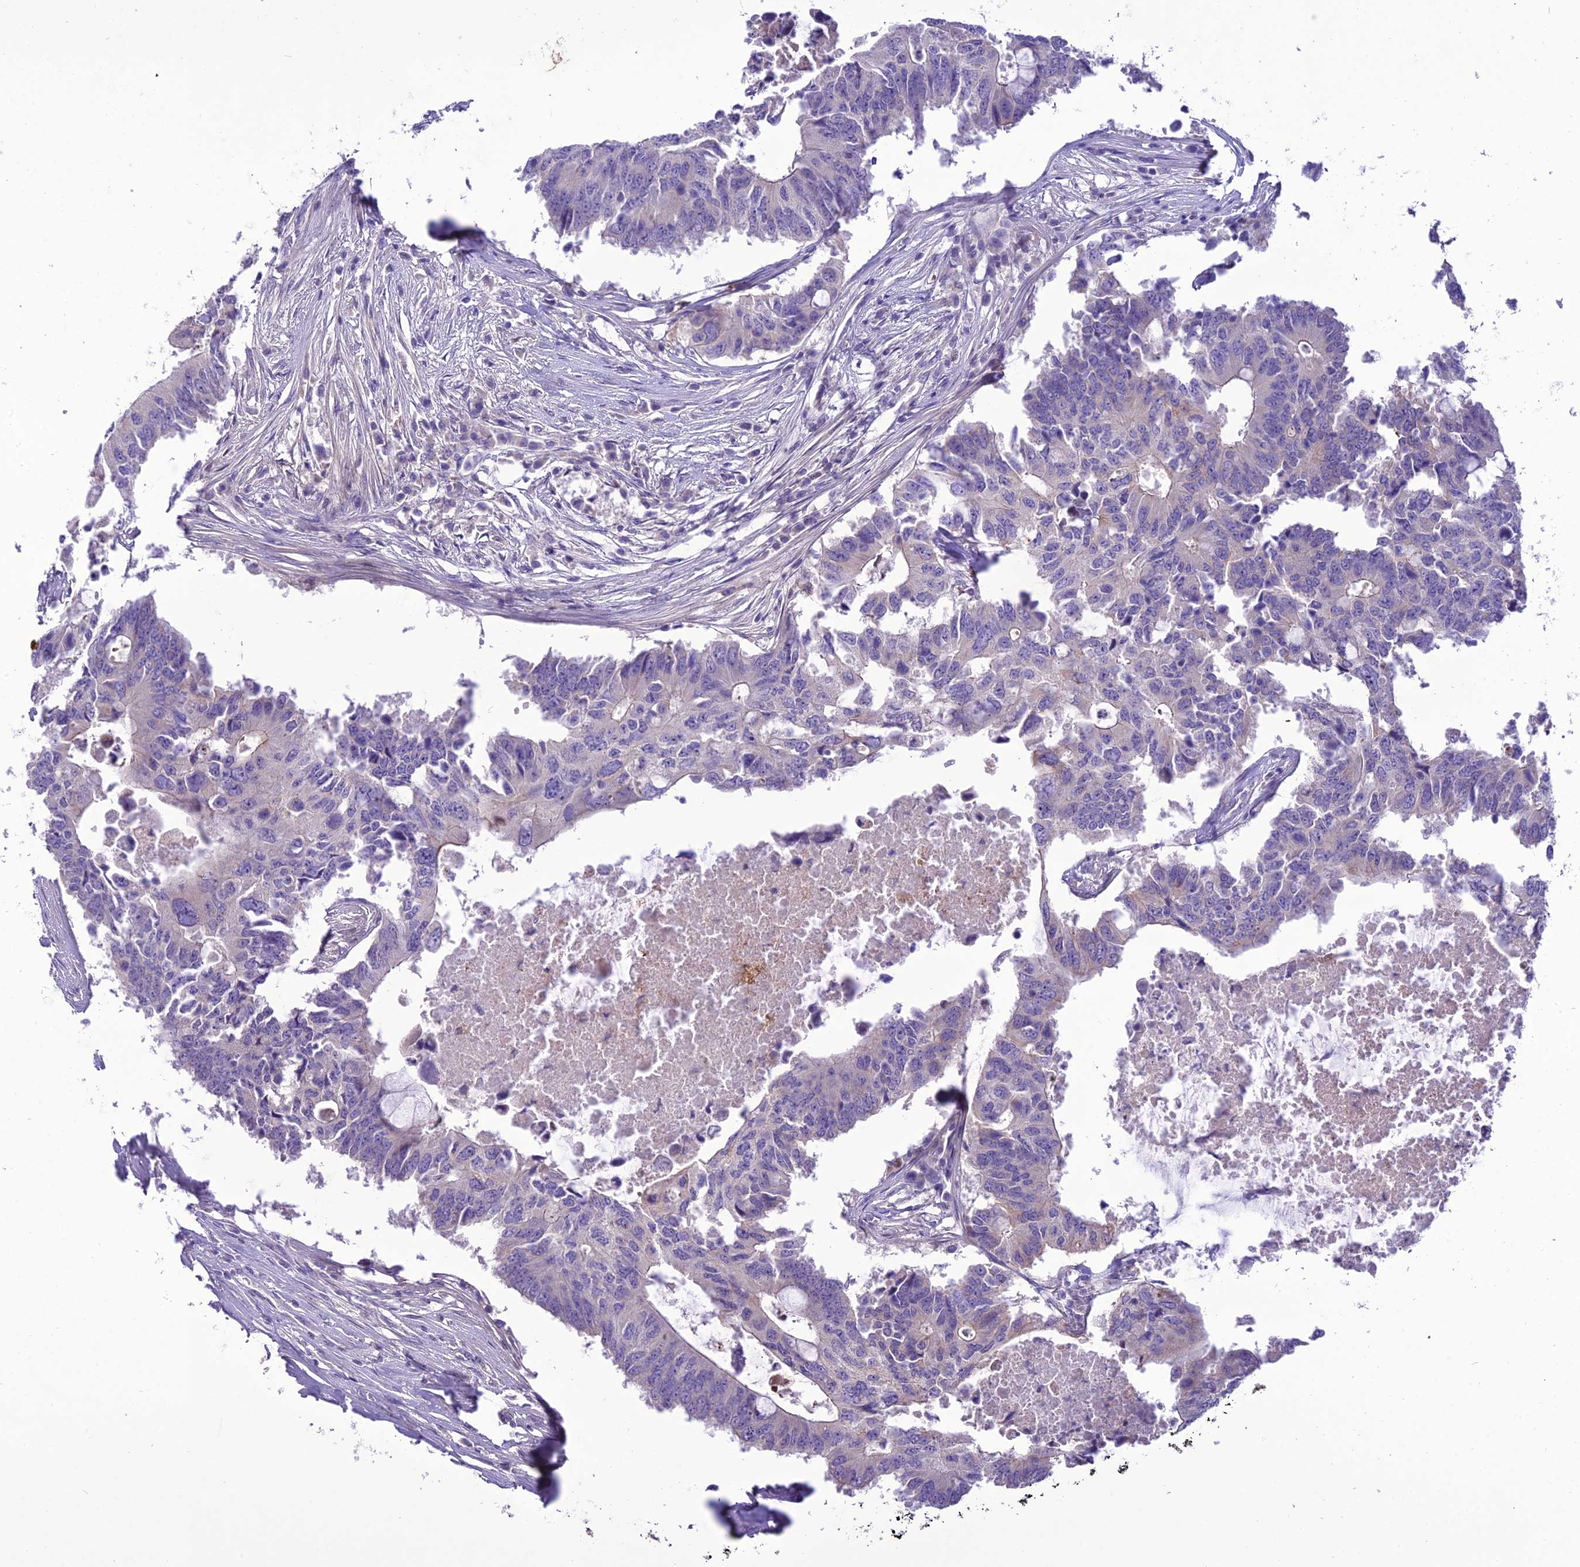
{"staining": {"intensity": "negative", "quantity": "none", "location": "none"}, "tissue": "colorectal cancer", "cell_type": "Tumor cells", "image_type": "cancer", "snomed": [{"axis": "morphology", "description": "Adenocarcinoma, NOS"}, {"axis": "topography", "description": "Colon"}], "caption": "There is no significant expression in tumor cells of colorectal cancer (adenocarcinoma). (DAB immunohistochemistry with hematoxylin counter stain).", "gene": "SCRT1", "patient": {"sex": "male", "age": 71}}